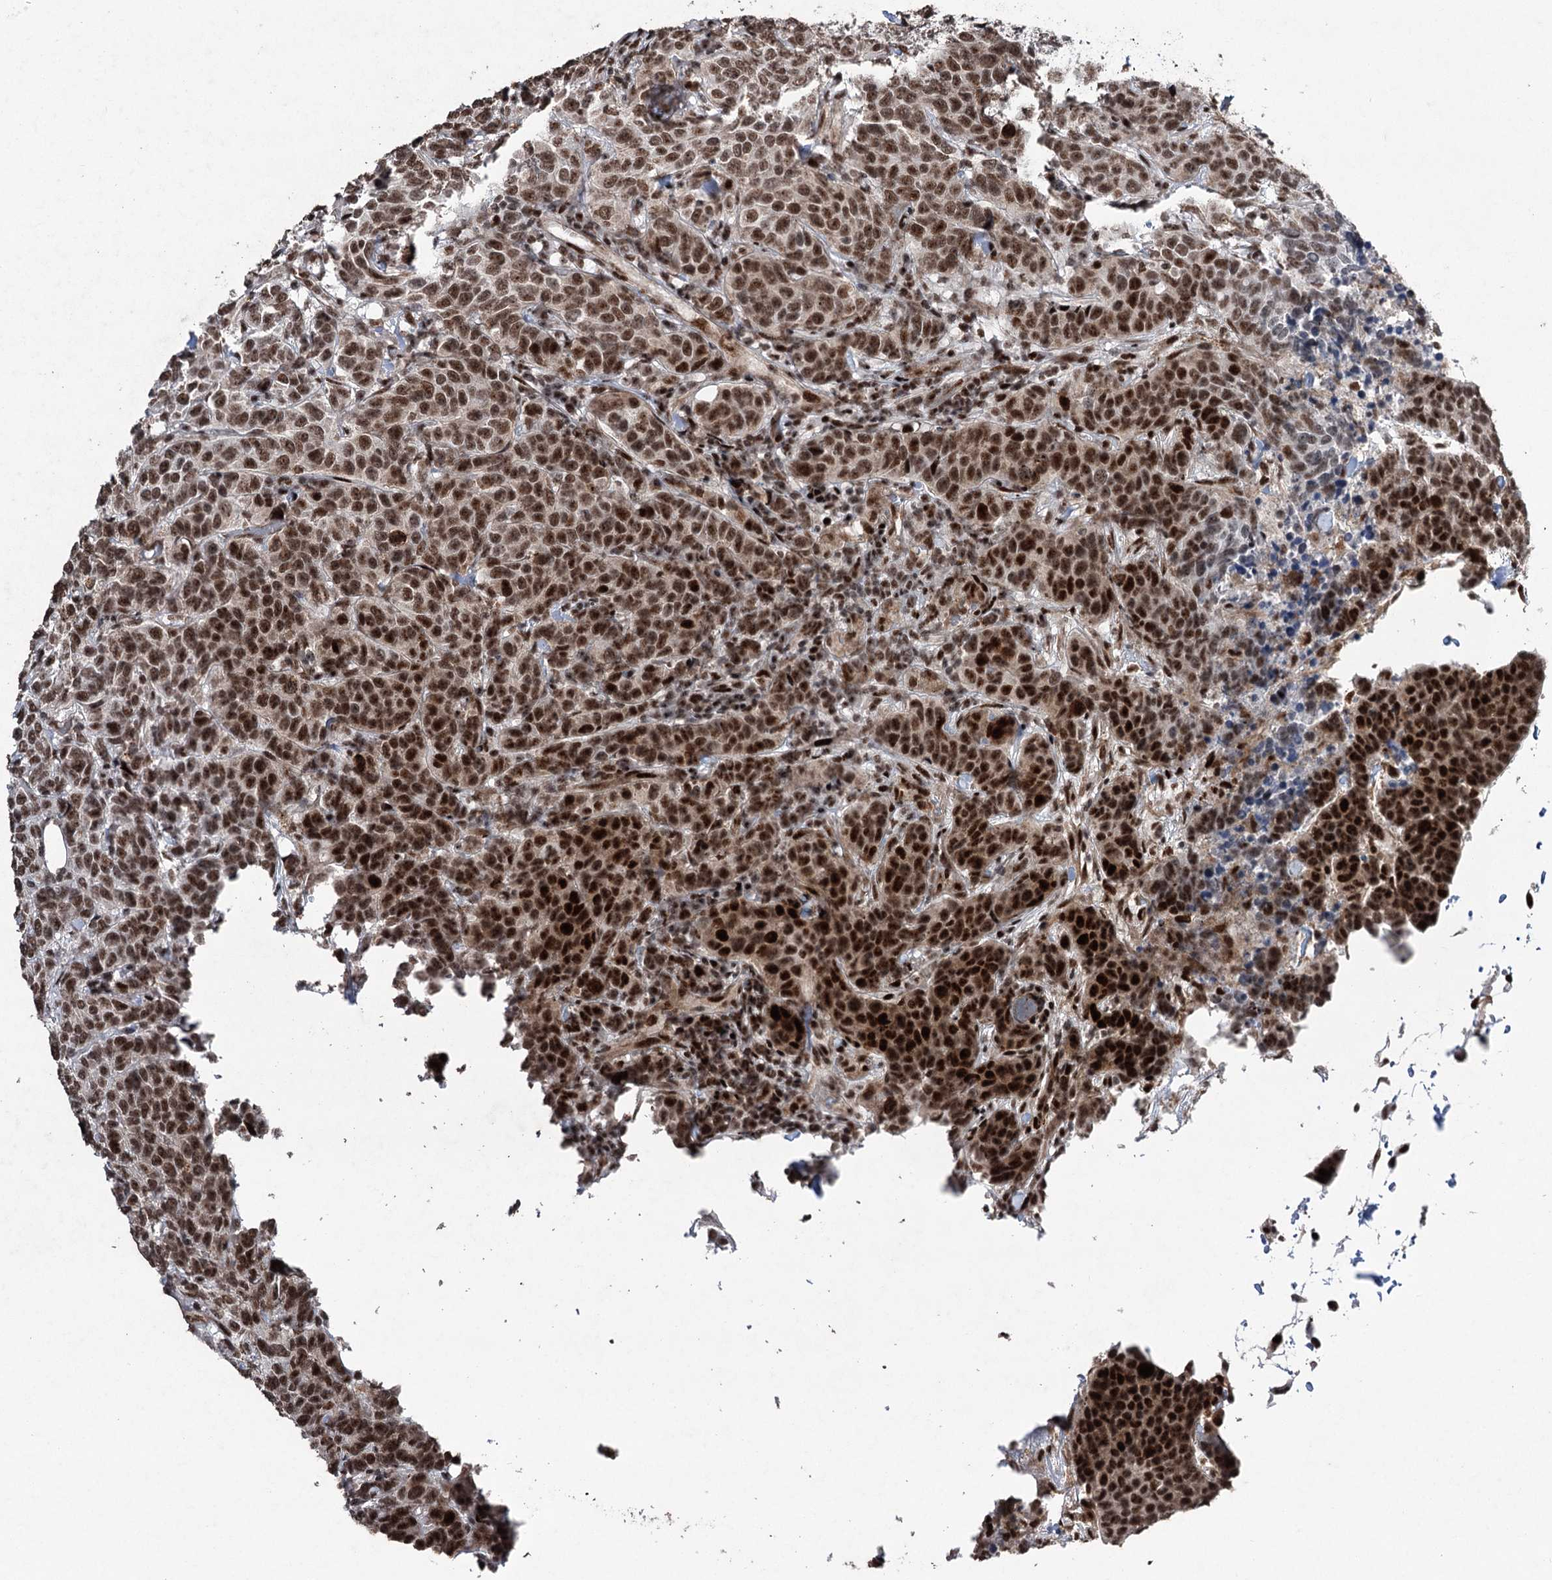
{"staining": {"intensity": "strong", "quantity": ">75%", "location": "nuclear"}, "tissue": "breast cancer", "cell_type": "Tumor cells", "image_type": "cancer", "snomed": [{"axis": "morphology", "description": "Duct carcinoma"}, {"axis": "topography", "description": "Breast"}], "caption": "Breast cancer (intraductal carcinoma) stained with immunohistochemistry demonstrates strong nuclear staining in about >75% of tumor cells.", "gene": "PDCD4", "patient": {"sex": "female", "age": 55}}